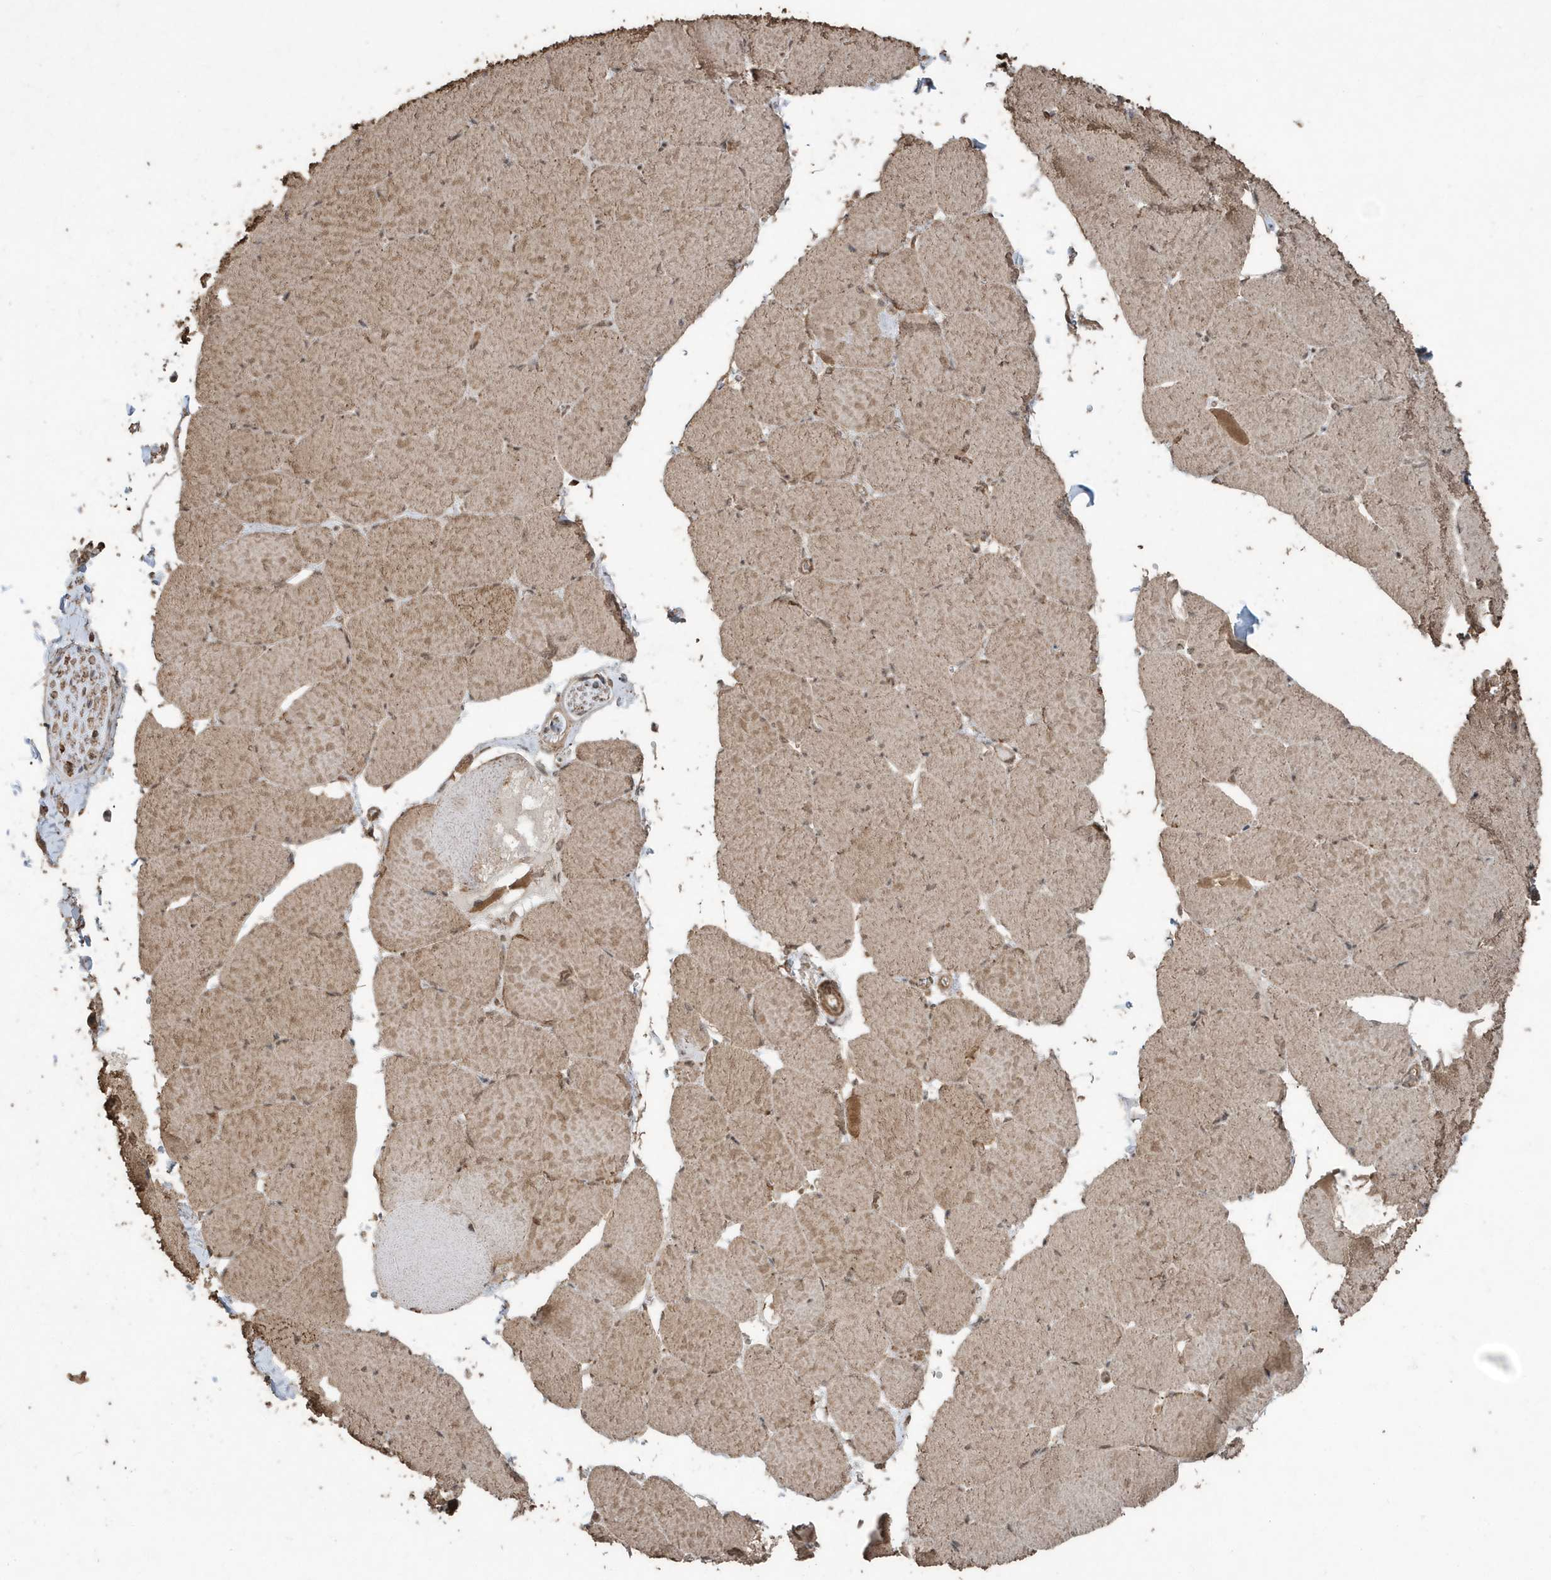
{"staining": {"intensity": "moderate", "quantity": ">75%", "location": "cytoplasmic/membranous"}, "tissue": "skeletal muscle", "cell_type": "Myocytes", "image_type": "normal", "snomed": [{"axis": "morphology", "description": "Normal tissue, NOS"}, {"axis": "topography", "description": "Skeletal muscle"}, {"axis": "topography", "description": "Head-Neck"}], "caption": "A micrograph of human skeletal muscle stained for a protein reveals moderate cytoplasmic/membranous brown staining in myocytes.", "gene": "PAXBP1", "patient": {"sex": "male", "age": 66}}